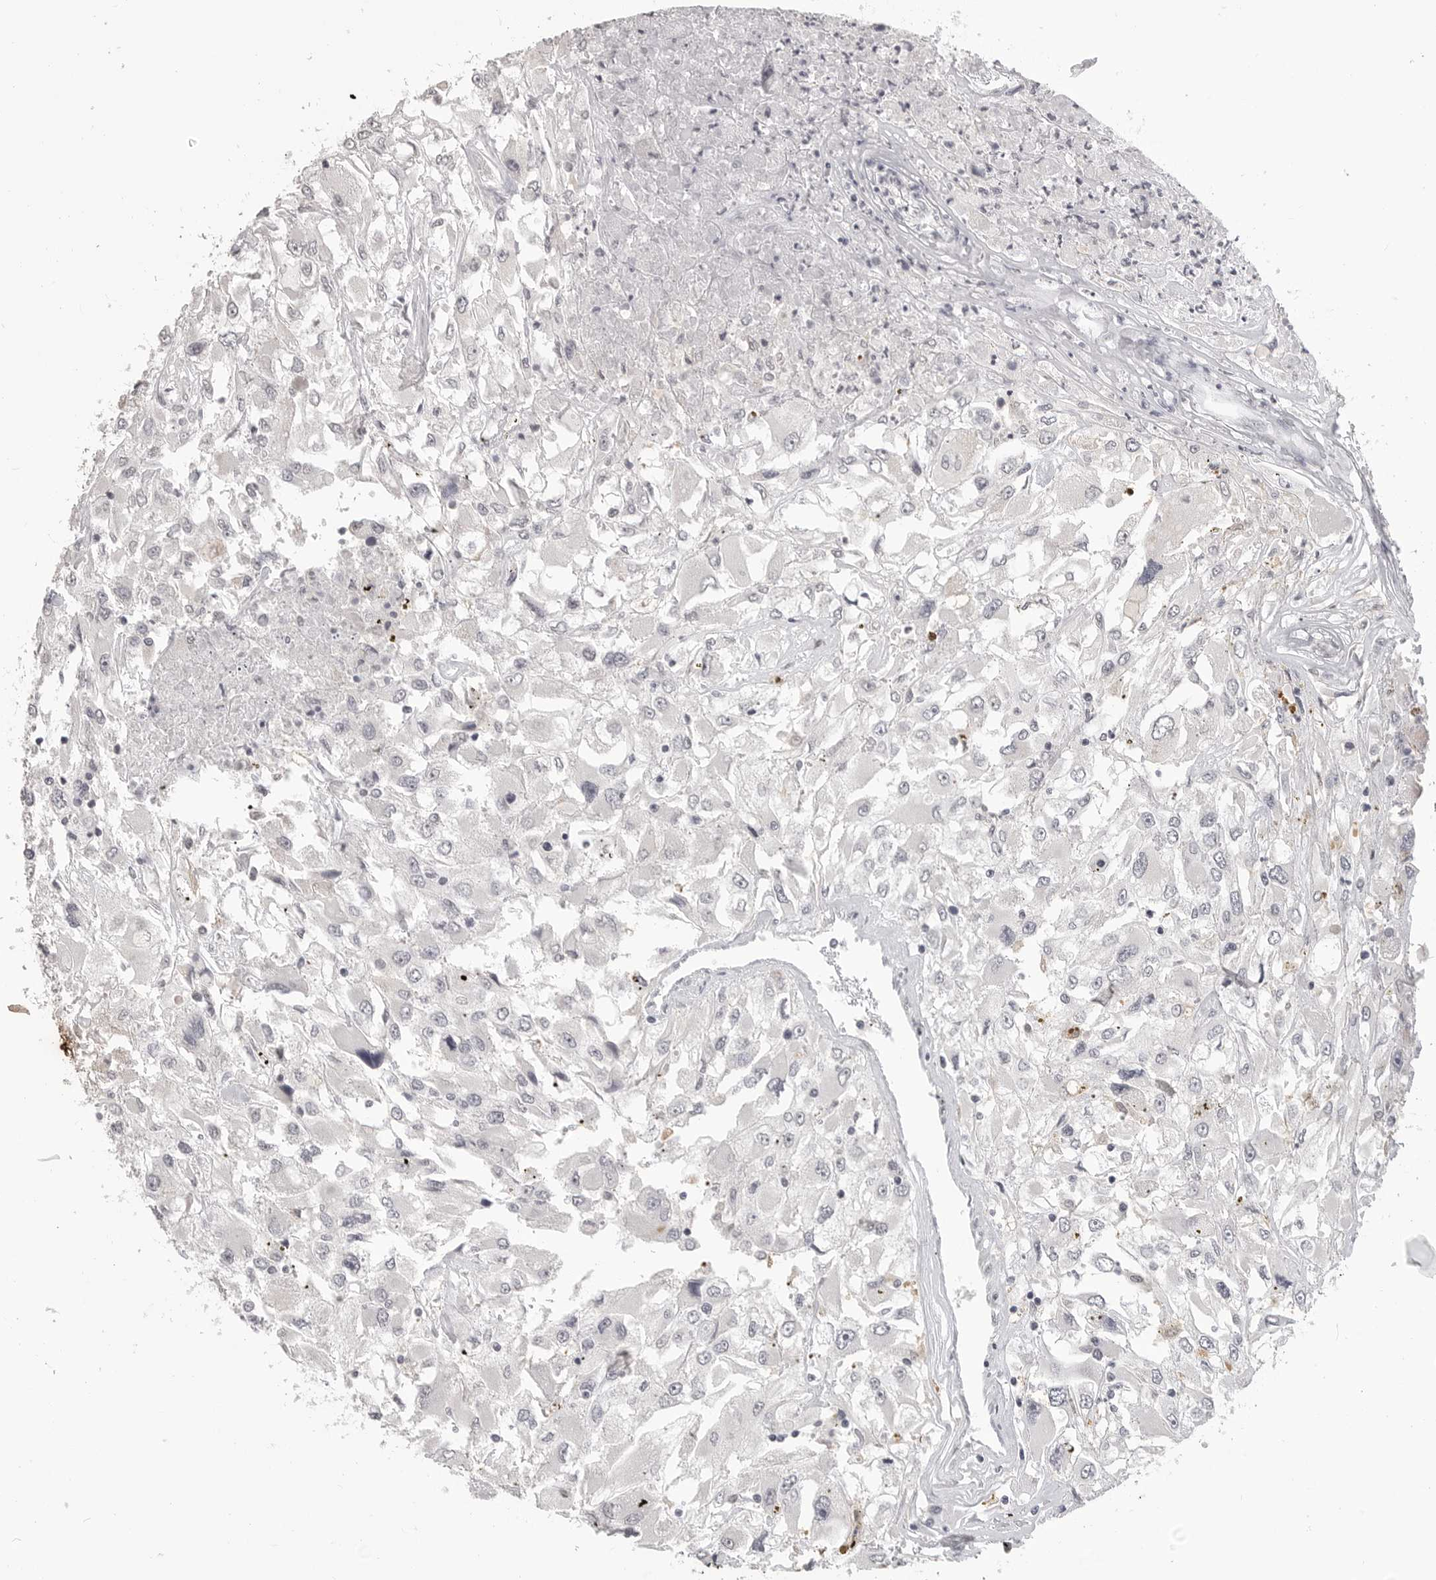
{"staining": {"intensity": "negative", "quantity": "none", "location": "none"}, "tissue": "renal cancer", "cell_type": "Tumor cells", "image_type": "cancer", "snomed": [{"axis": "morphology", "description": "Adenocarcinoma, NOS"}, {"axis": "topography", "description": "Kidney"}], "caption": "Immunohistochemistry (IHC) of renal cancer (adenocarcinoma) demonstrates no staining in tumor cells. (DAB (3,3'-diaminobenzidine) immunohistochemistry with hematoxylin counter stain).", "gene": "PRSS1", "patient": {"sex": "female", "age": 52}}